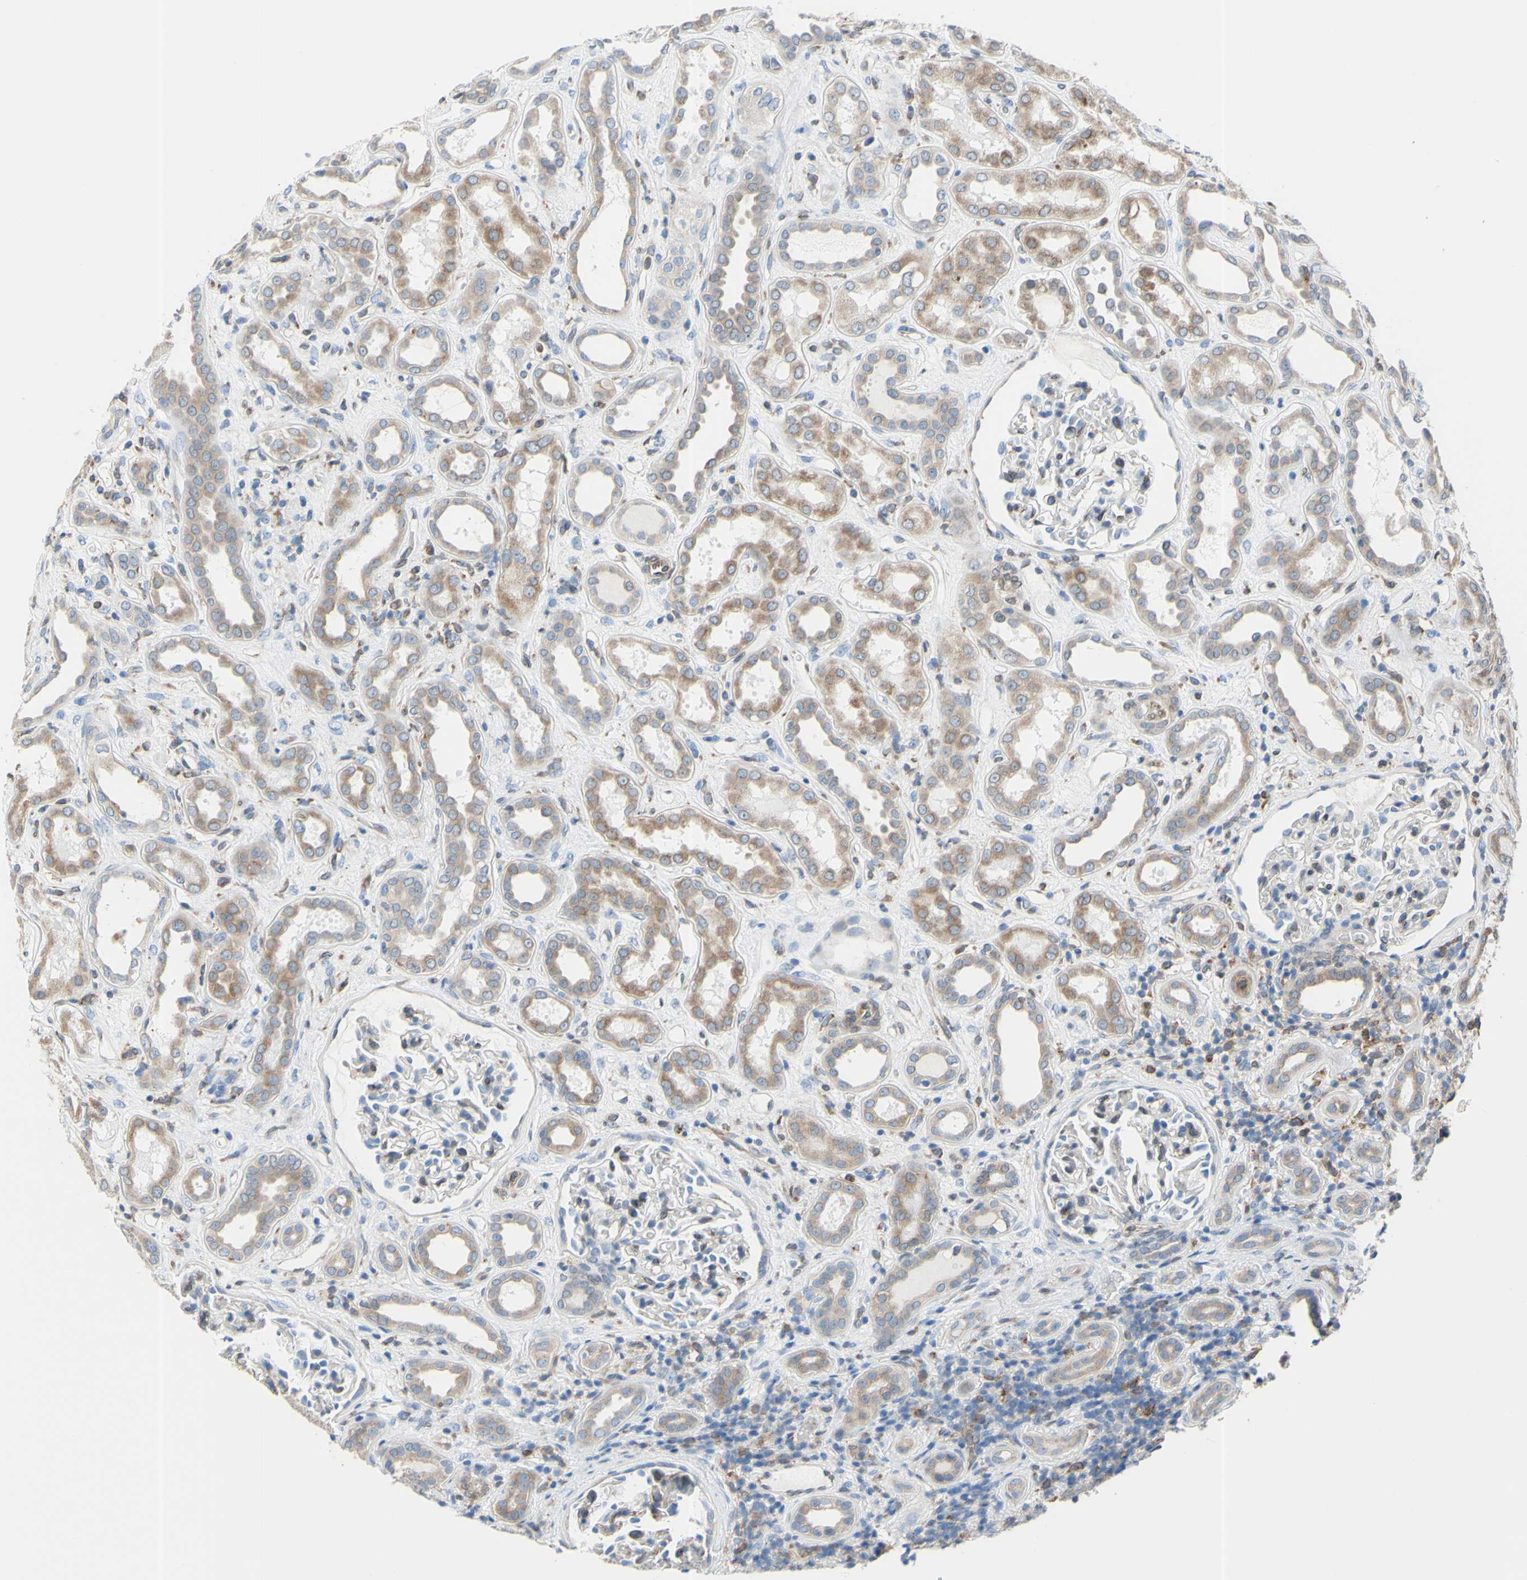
{"staining": {"intensity": "negative", "quantity": "none", "location": "none"}, "tissue": "kidney", "cell_type": "Cells in glomeruli", "image_type": "normal", "snomed": [{"axis": "morphology", "description": "Normal tissue, NOS"}, {"axis": "topography", "description": "Kidney"}], "caption": "Cells in glomeruli show no significant expression in benign kidney.", "gene": "MGST2", "patient": {"sex": "male", "age": 59}}